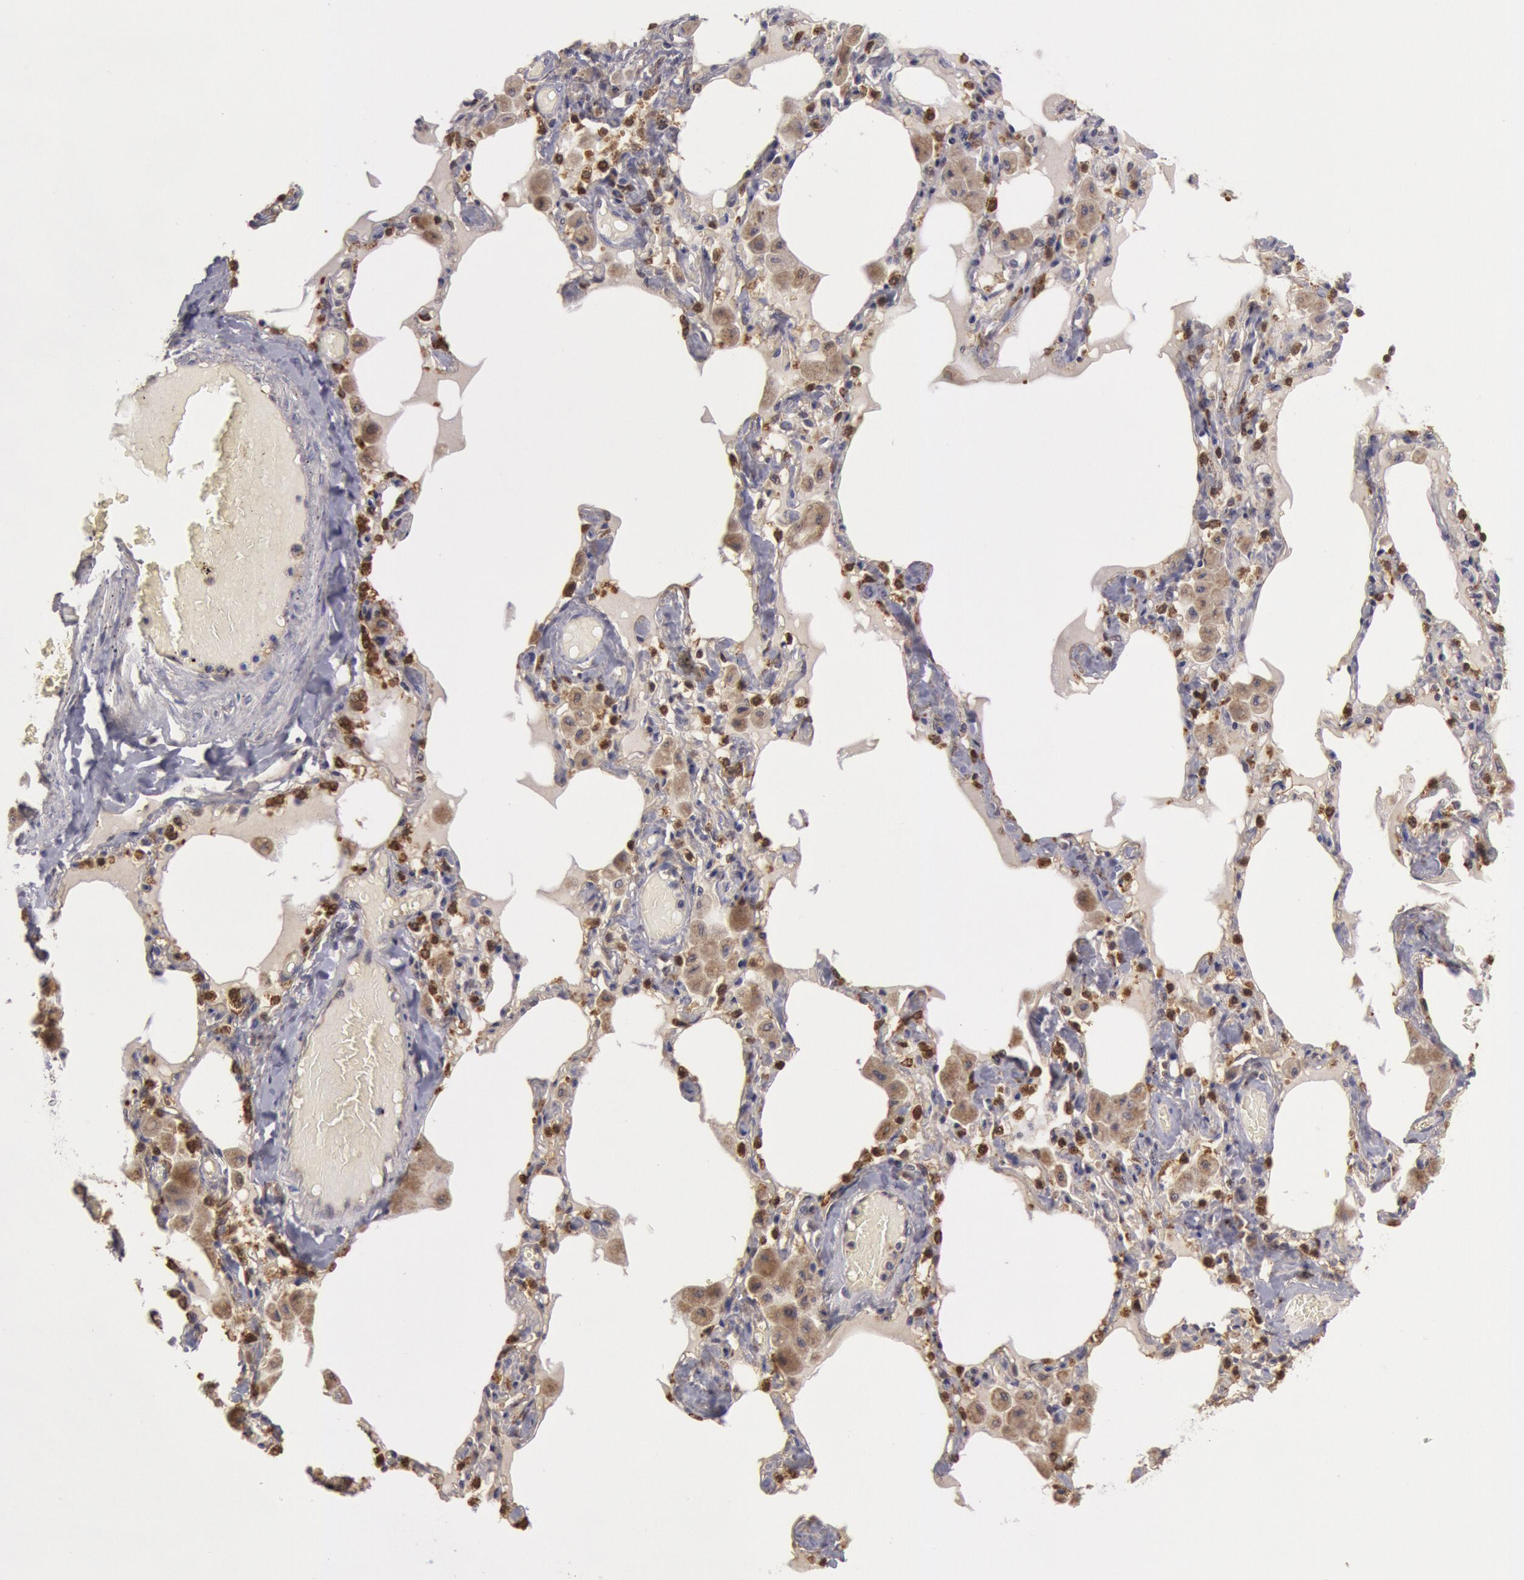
{"staining": {"intensity": "moderate", "quantity": ">75%", "location": "cytoplasmic/membranous"}, "tissue": "bronchus", "cell_type": "Respiratory epithelial cells", "image_type": "normal", "snomed": [{"axis": "morphology", "description": "Normal tissue, NOS"}, {"axis": "morphology", "description": "Squamous cell carcinoma, NOS"}, {"axis": "topography", "description": "Bronchus"}, {"axis": "topography", "description": "Lung"}], "caption": "Bronchus was stained to show a protein in brown. There is medium levels of moderate cytoplasmic/membranous staining in about >75% of respiratory epithelial cells. (DAB (3,3'-diaminobenzidine) IHC with brightfield microscopy, high magnification).", "gene": "MPST", "patient": {"sex": "female", "age": 47}}